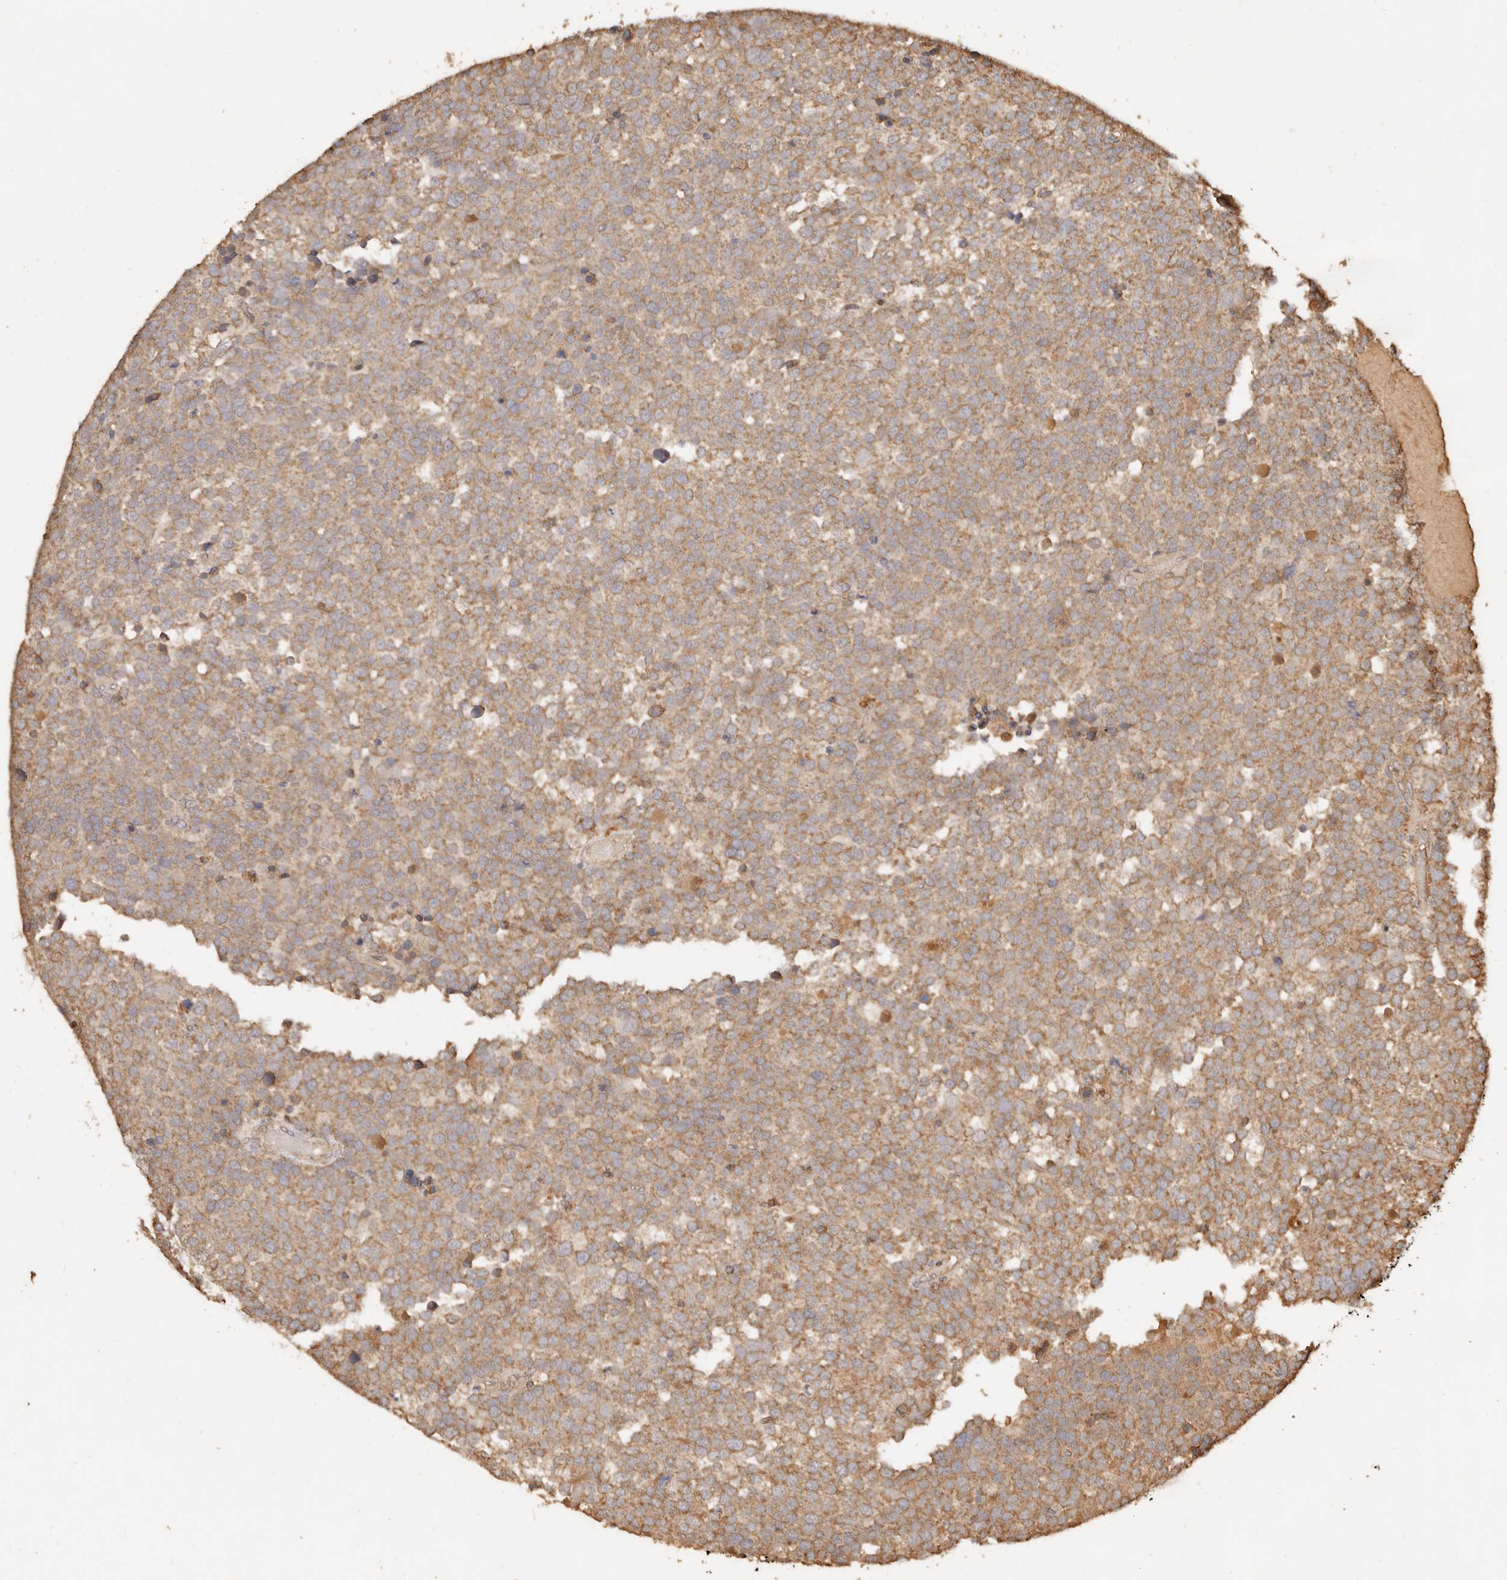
{"staining": {"intensity": "moderate", "quantity": ">75%", "location": "cytoplasmic/membranous"}, "tissue": "testis cancer", "cell_type": "Tumor cells", "image_type": "cancer", "snomed": [{"axis": "morphology", "description": "Seminoma, NOS"}, {"axis": "topography", "description": "Testis"}], "caption": "DAB immunohistochemical staining of human testis cancer (seminoma) exhibits moderate cytoplasmic/membranous protein staining in about >75% of tumor cells. The staining was performed using DAB to visualize the protein expression in brown, while the nuclei were stained in blue with hematoxylin (Magnification: 20x).", "gene": "FAM180B", "patient": {"sex": "male", "age": 71}}